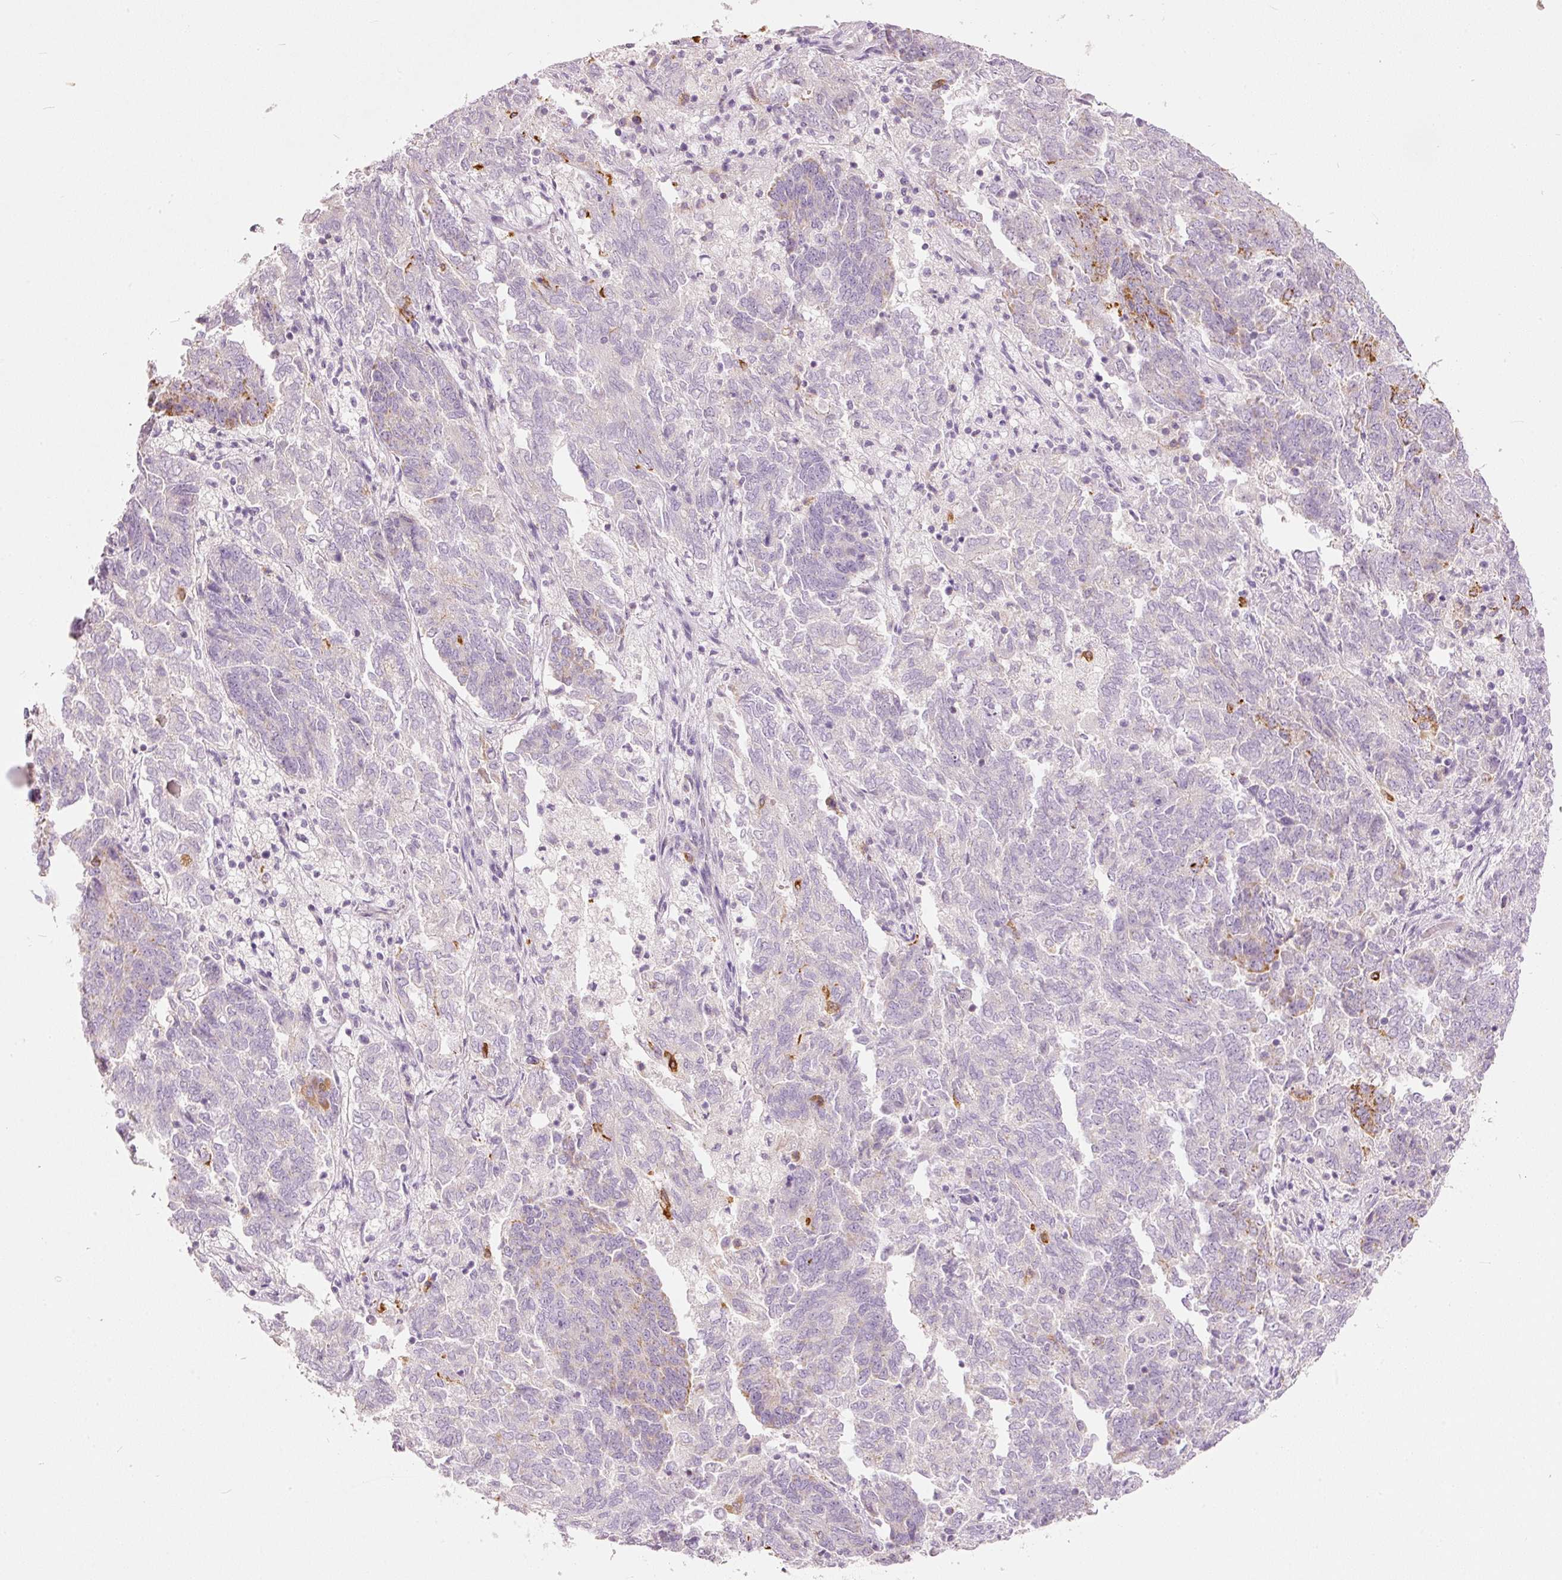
{"staining": {"intensity": "moderate", "quantity": "<25%", "location": "cytoplasmic/membranous"}, "tissue": "endometrial cancer", "cell_type": "Tumor cells", "image_type": "cancer", "snomed": [{"axis": "morphology", "description": "Adenocarcinoma, NOS"}, {"axis": "topography", "description": "Endometrium"}], "caption": "This image displays immunohistochemistry staining of human endometrial cancer, with low moderate cytoplasmic/membranous expression in about <25% of tumor cells.", "gene": "MTHFD2", "patient": {"sex": "female", "age": 80}}